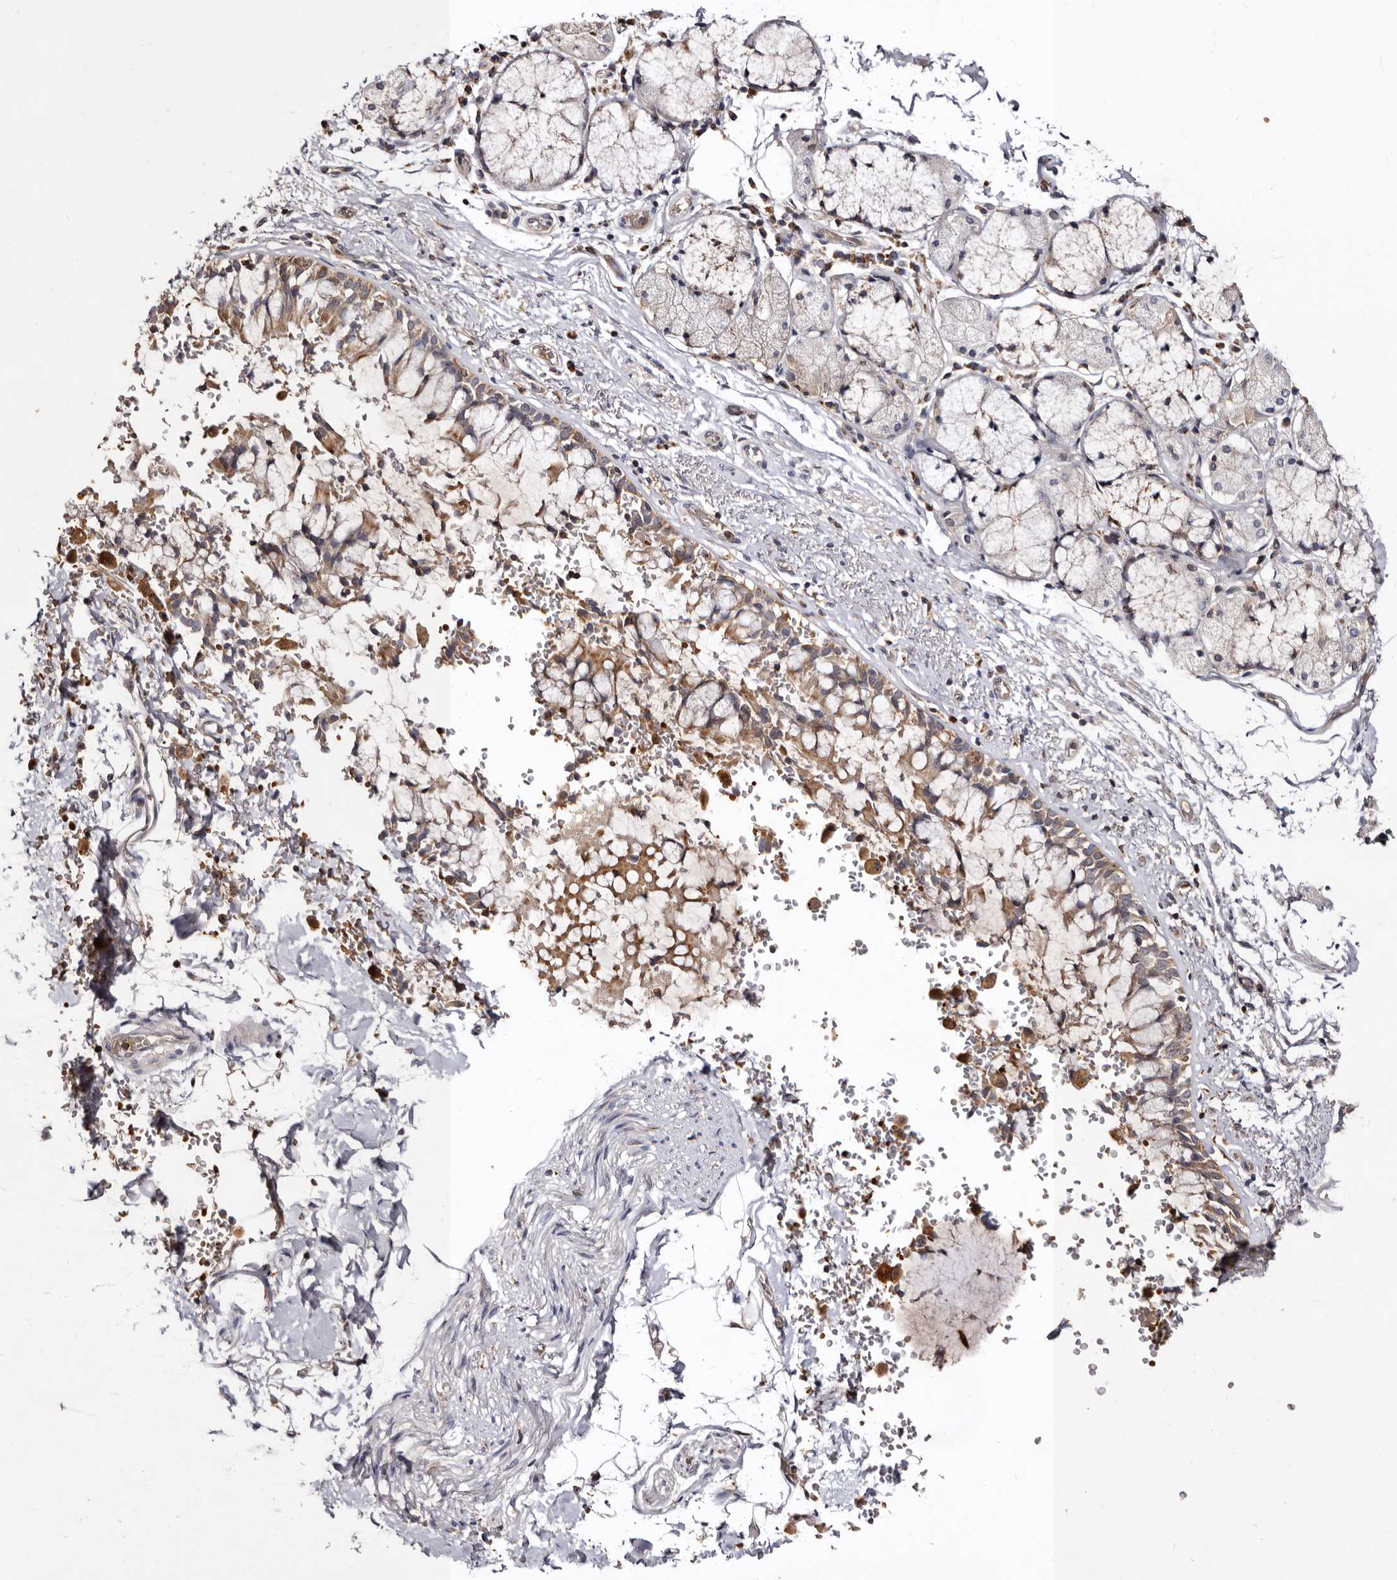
{"staining": {"intensity": "moderate", "quantity": ">75%", "location": "cytoplasmic/membranous"}, "tissue": "bronchus", "cell_type": "Respiratory epithelial cells", "image_type": "normal", "snomed": [{"axis": "morphology", "description": "Normal tissue, NOS"}, {"axis": "morphology", "description": "Inflammation, NOS"}, {"axis": "topography", "description": "Cartilage tissue"}, {"axis": "topography", "description": "Bronchus"}, {"axis": "topography", "description": "Lung"}], "caption": "The image demonstrates staining of unremarkable bronchus, revealing moderate cytoplasmic/membranous protein staining (brown color) within respiratory epithelial cells.", "gene": "BAX", "patient": {"sex": "female", "age": 64}}